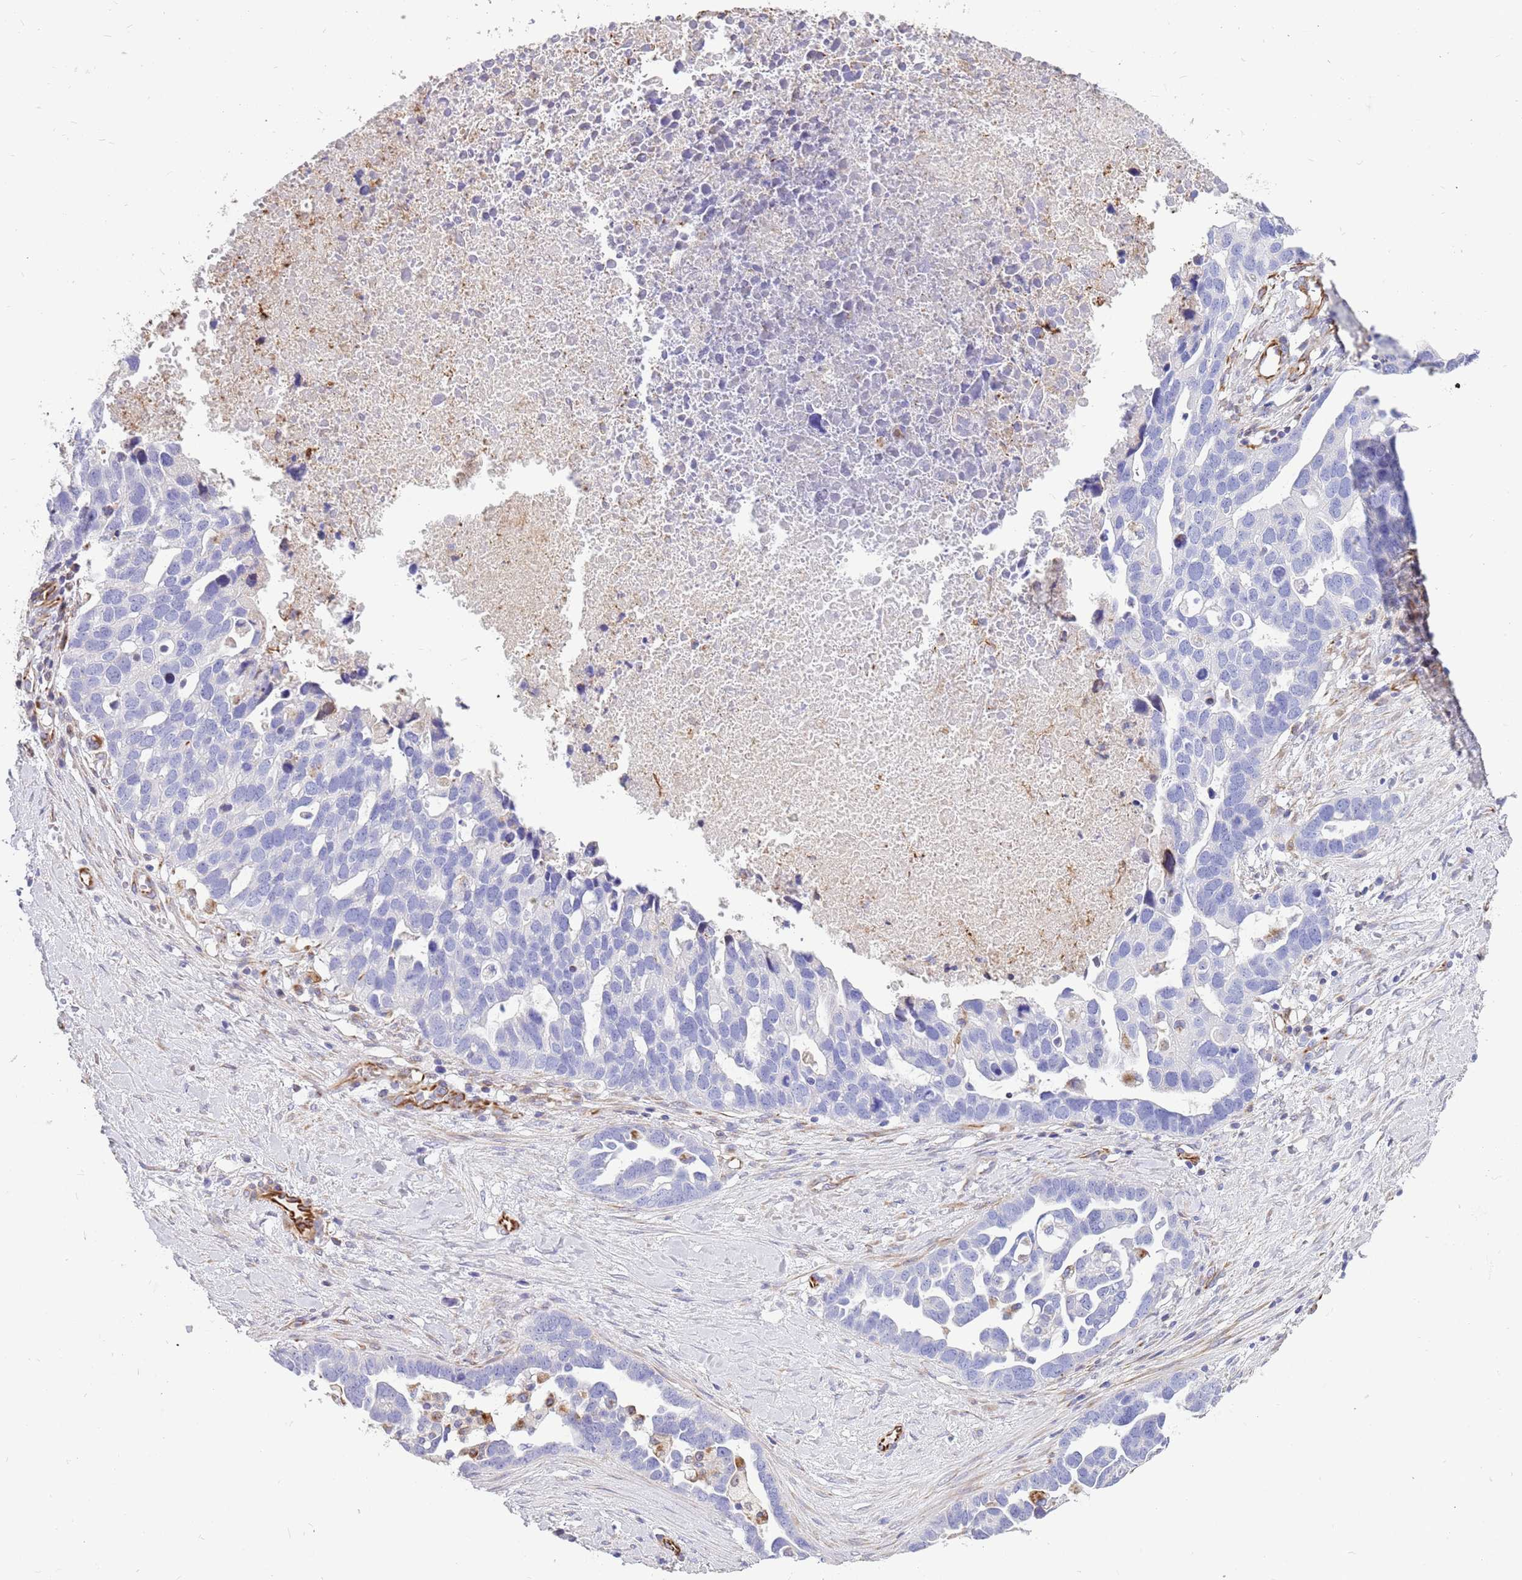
{"staining": {"intensity": "negative", "quantity": "none", "location": "none"}, "tissue": "ovarian cancer", "cell_type": "Tumor cells", "image_type": "cancer", "snomed": [{"axis": "morphology", "description": "Cystadenocarcinoma, serous, NOS"}, {"axis": "topography", "description": "Ovary"}], "caption": "The micrograph displays no staining of tumor cells in ovarian cancer.", "gene": "ZDHHC1", "patient": {"sex": "female", "age": 54}}